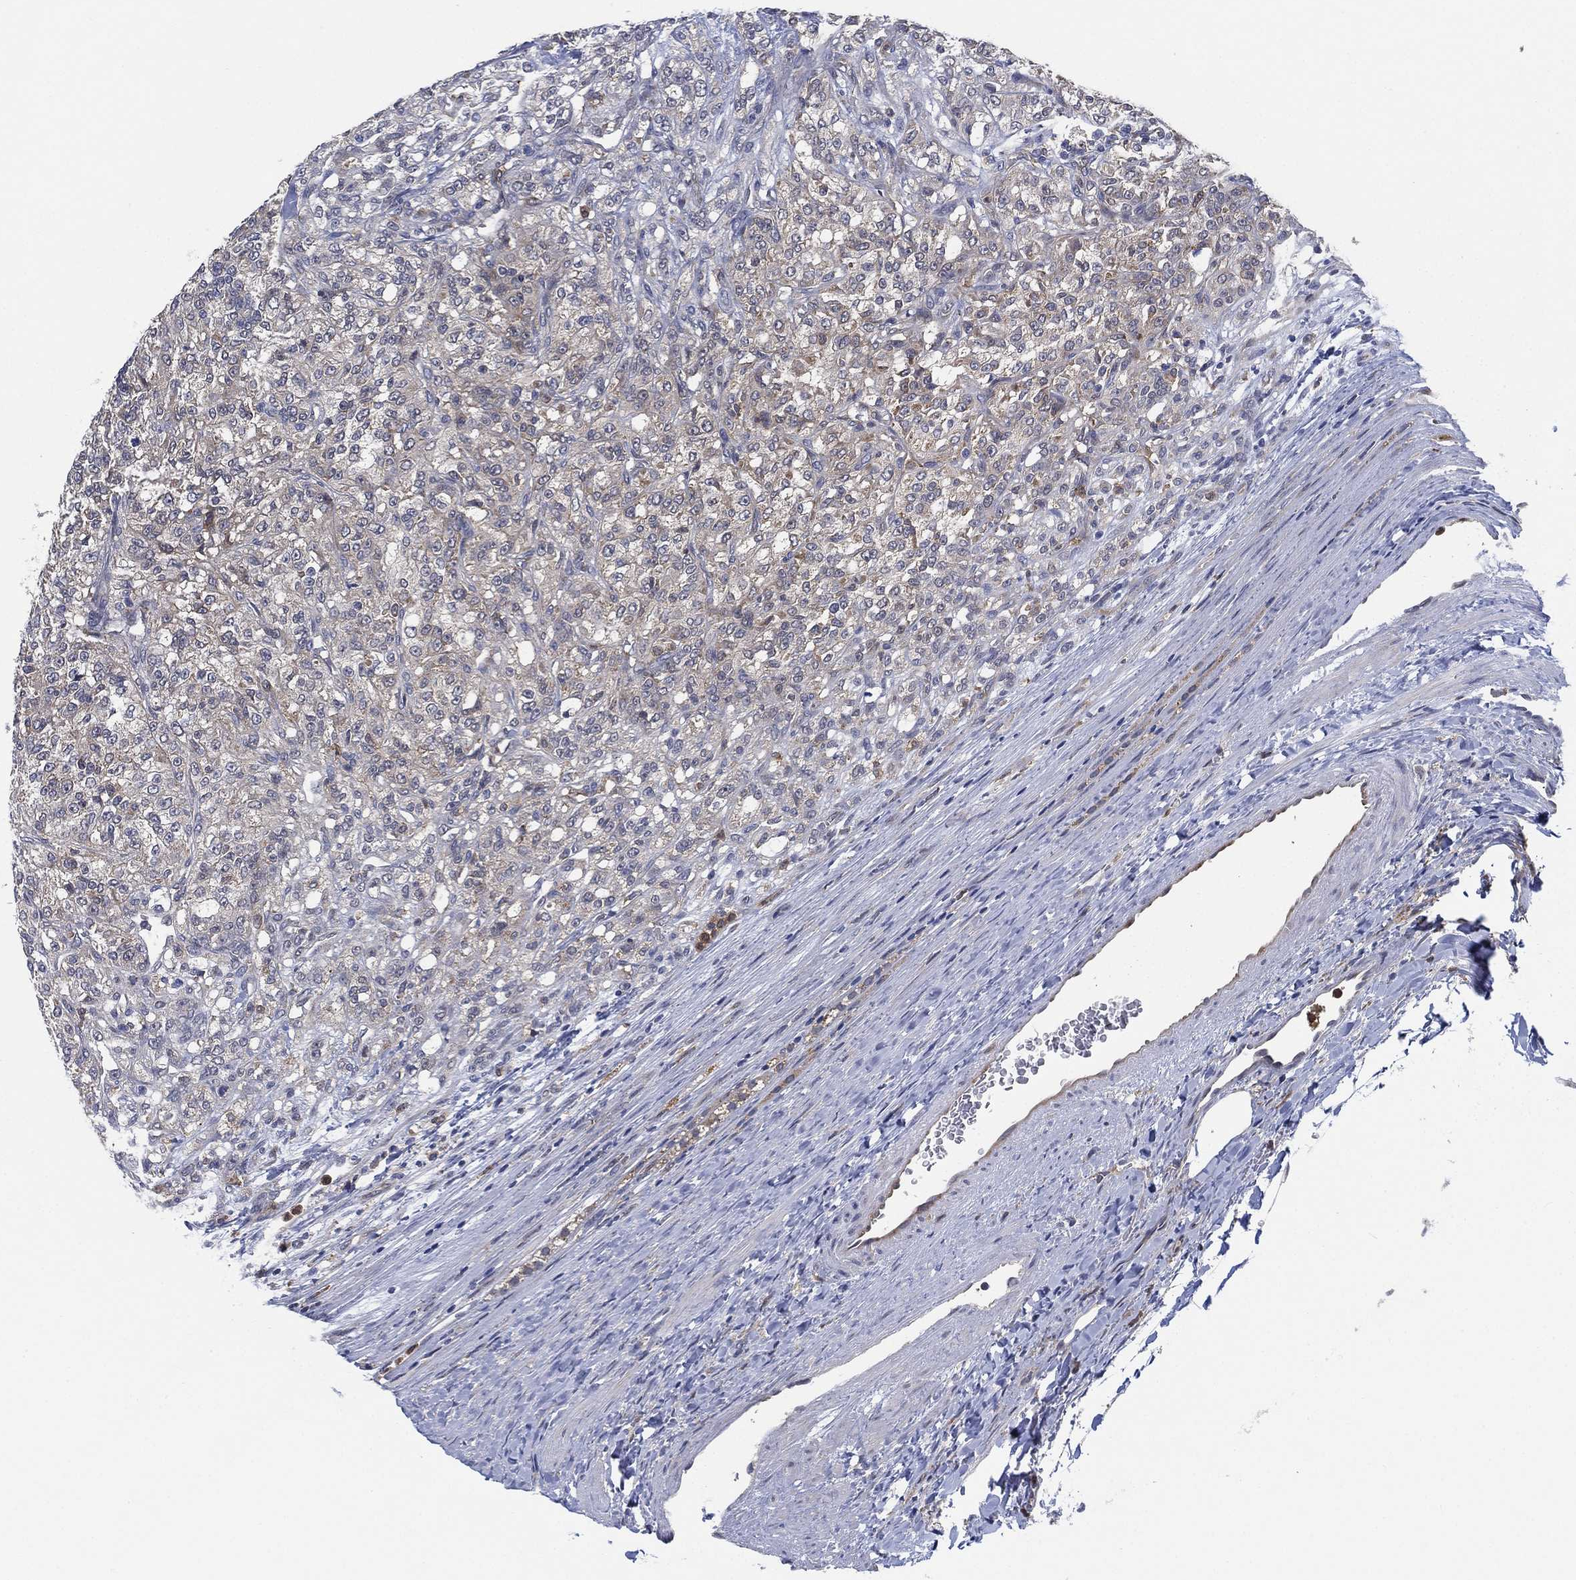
{"staining": {"intensity": "weak", "quantity": "<25%", "location": "cytoplasmic/membranous"}, "tissue": "renal cancer", "cell_type": "Tumor cells", "image_type": "cancer", "snomed": [{"axis": "morphology", "description": "Adenocarcinoma, NOS"}, {"axis": "topography", "description": "Kidney"}], "caption": "Tumor cells are negative for brown protein staining in adenocarcinoma (renal). (IHC, brightfield microscopy, high magnification).", "gene": "FES", "patient": {"sex": "female", "age": 63}}